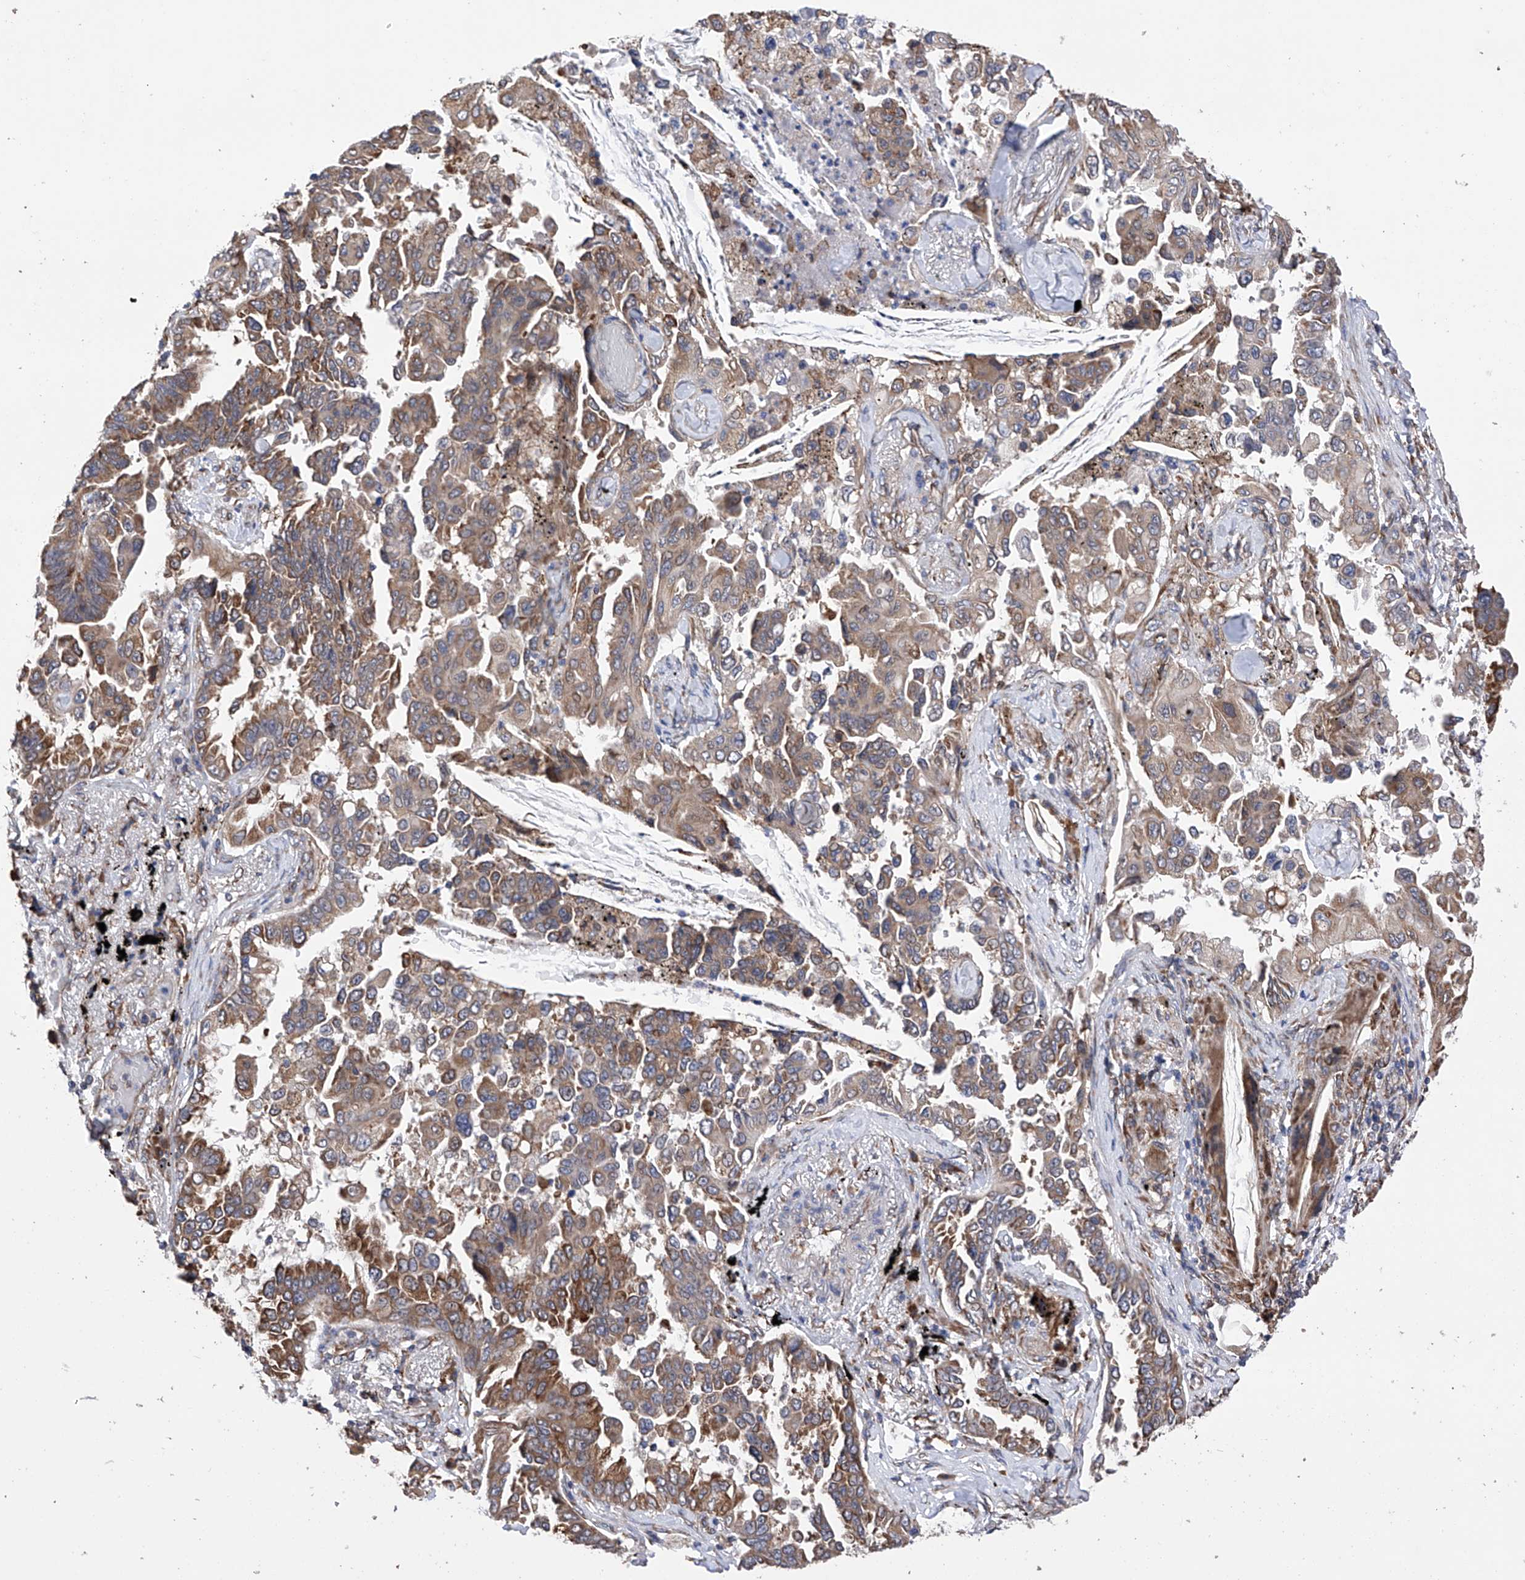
{"staining": {"intensity": "moderate", "quantity": "25%-75%", "location": "cytoplasmic/membranous"}, "tissue": "lung cancer", "cell_type": "Tumor cells", "image_type": "cancer", "snomed": [{"axis": "morphology", "description": "Adenocarcinoma, NOS"}, {"axis": "topography", "description": "Lung"}], "caption": "Protein expression by immunohistochemistry exhibits moderate cytoplasmic/membranous positivity in approximately 25%-75% of tumor cells in lung cancer. The staining was performed using DAB to visualize the protein expression in brown, while the nuclei were stained in blue with hematoxylin (Magnification: 20x).", "gene": "DNAH8", "patient": {"sex": "female", "age": 67}}